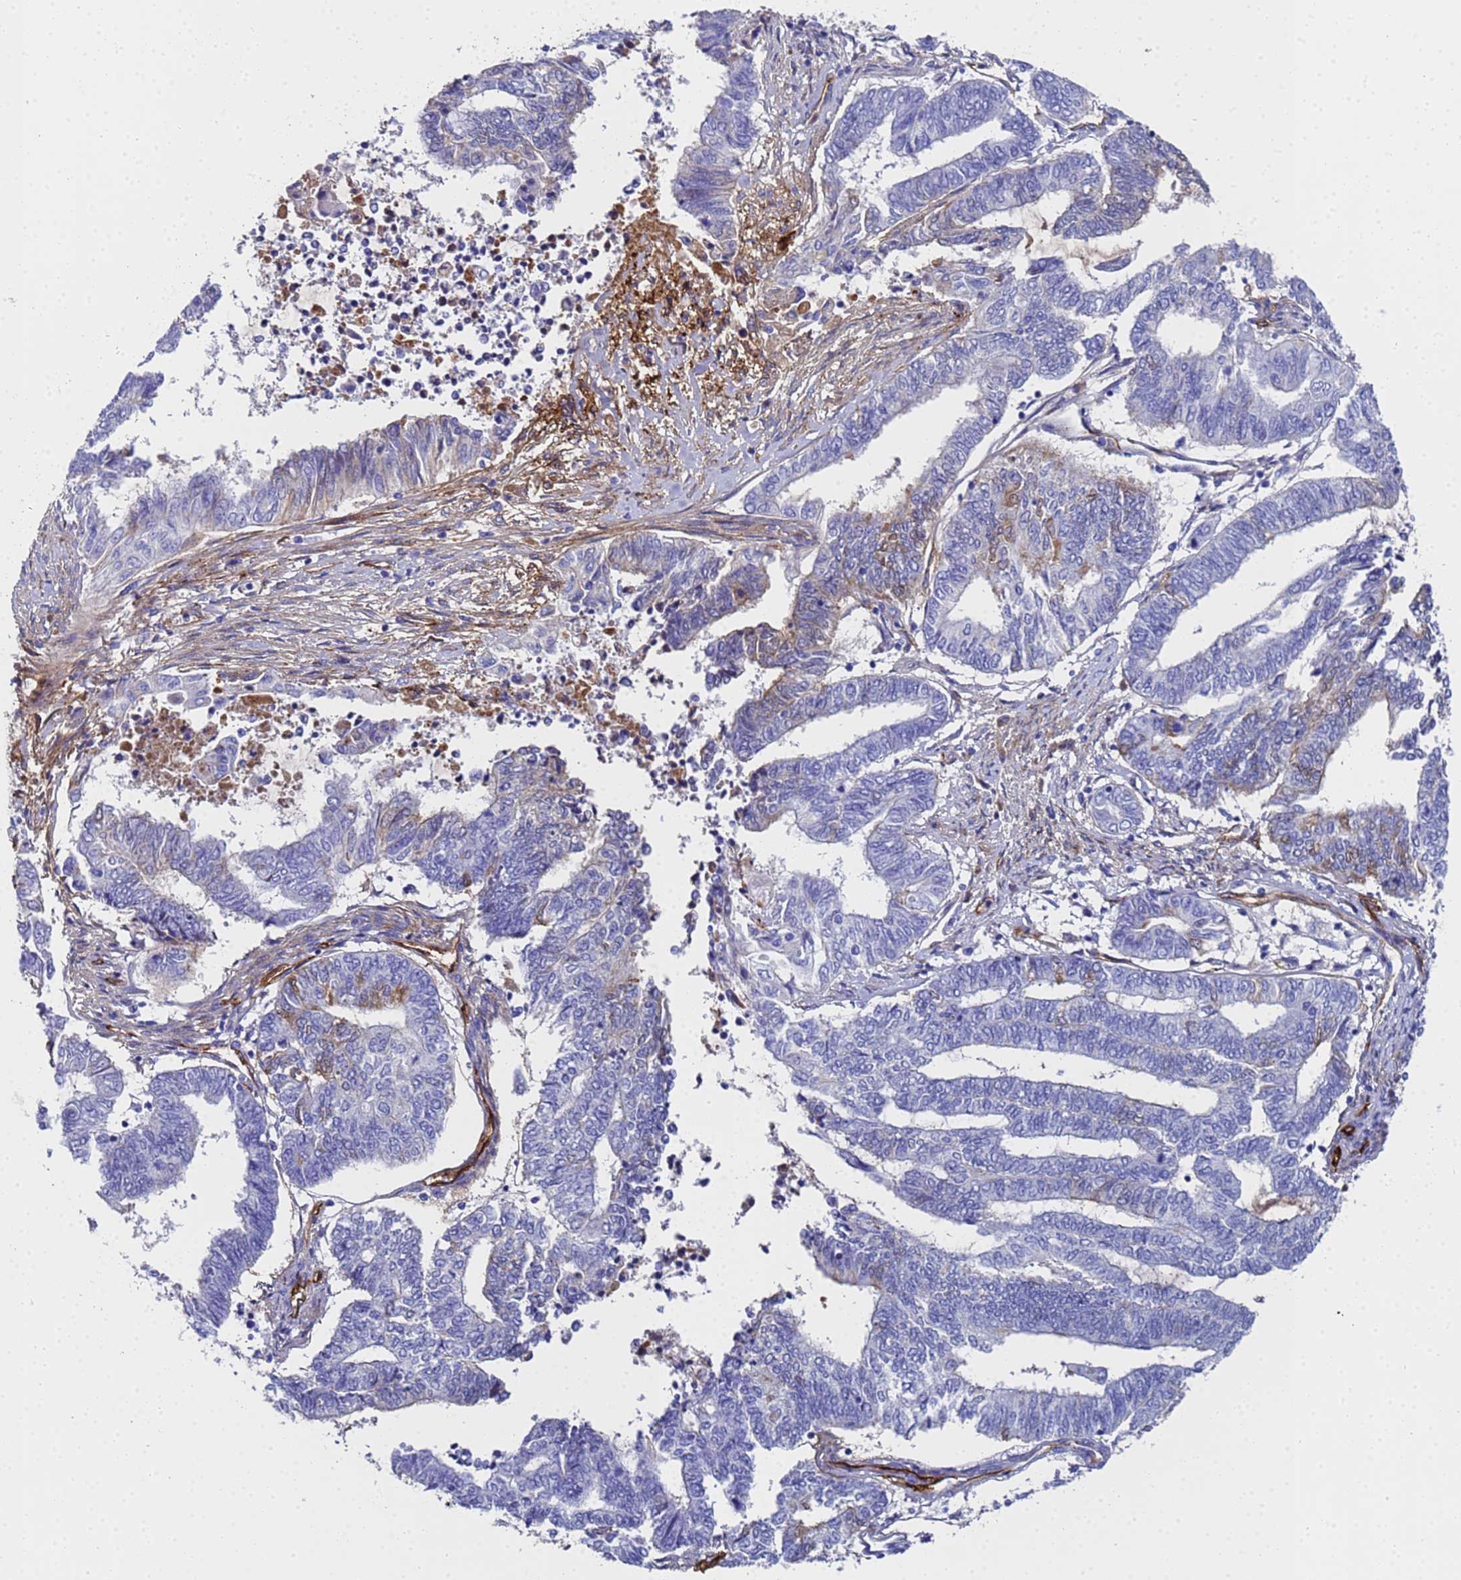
{"staining": {"intensity": "moderate", "quantity": "<25%", "location": "cytoplasmic/membranous"}, "tissue": "endometrial cancer", "cell_type": "Tumor cells", "image_type": "cancer", "snomed": [{"axis": "morphology", "description": "Adenocarcinoma, NOS"}, {"axis": "topography", "description": "Uterus"}, {"axis": "topography", "description": "Endometrium"}], "caption": "Protein staining by IHC shows moderate cytoplasmic/membranous expression in approximately <25% of tumor cells in endometrial cancer. (brown staining indicates protein expression, while blue staining denotes nuclei).", "gene": "ADIPOQ", "patient": {"sex": "female", "age": 70}}